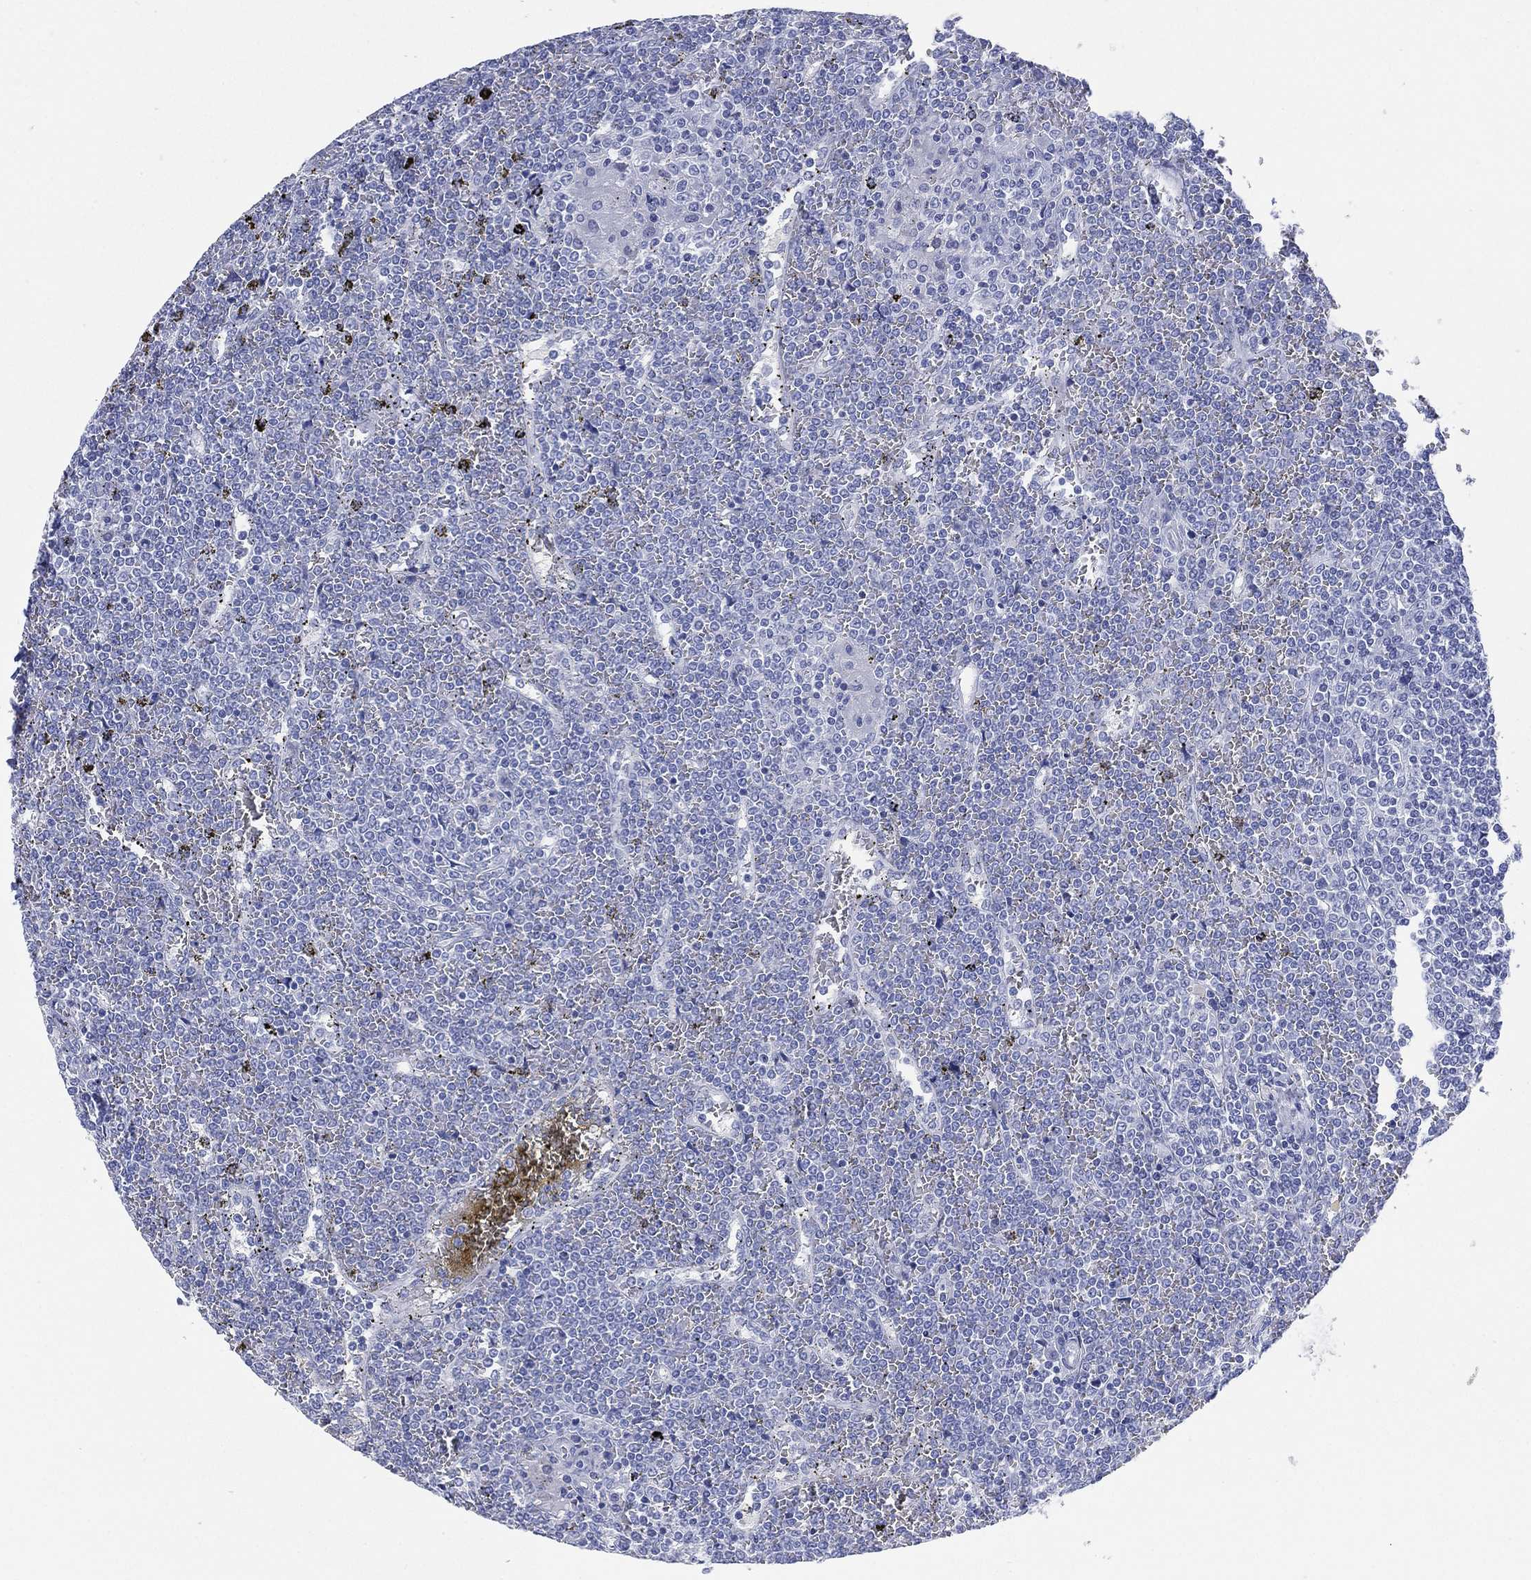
{"staining": {"intensity": "negative", "quantity": "none", "location": "none"}, "tissue": "lymphoma", "cell_type": "Tumor cells", "image_type": "cancer", "snomed": [{"axis": "morphology", "description": "Malignant lymphoma, non-Hodgkin's type, Low grade"}, {"axis": "topography", "description": "Spleen"}], "caption": "An immunohistochemistry (IHC) photomicrograph of lymphoma is shown. There is no staining in tumor cells of lymphoma. (Stains: DAB (3,3'-diaminobenzidine) immunohistochemistry (IHC) with hematoxylin counter stain, Microscopy: brightfield microscopy at high magnification).", "gene": "FMO1", "patient": {"sex": "female", "age": 19}}